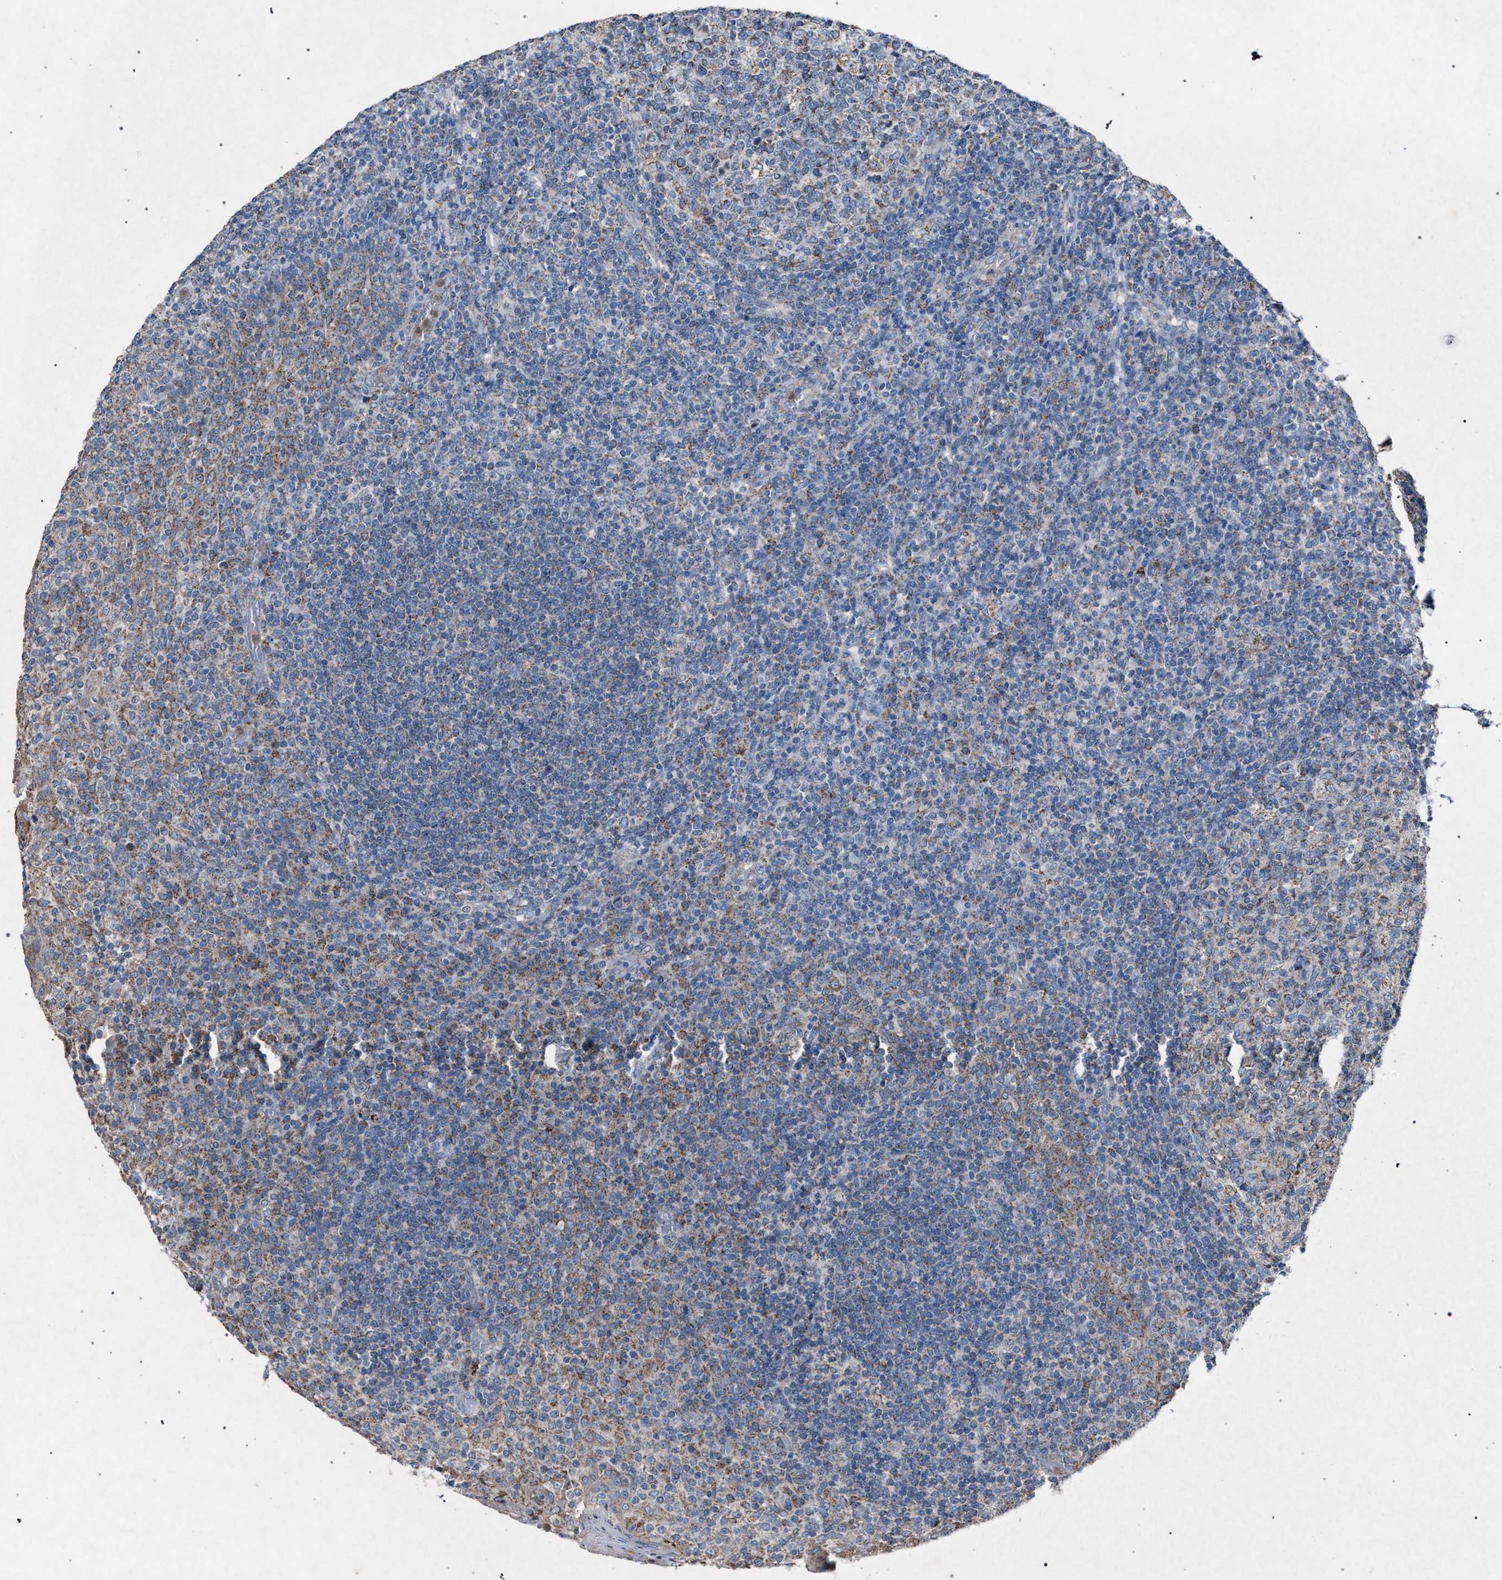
{"staining": {"intensity": "weak", "quantity": "25%-75%", "location": "cytoplasmic/membranous"}, "tissue": "tonsil", "cell_type": "Germinal center cells", "image_type": "normal", "snomed": [{"axis": "morphology", "description": "Normal tissue, NOS"}, {"axis": "topography", "description": "Tonsil"}], "caption": "Human tonsil stained for a protein (brown) exhibits weak cytoplasmic/membranous positive staining in about 25%-75% of germinal center cells.", "gene": "HSD17B4", "patient": {"sex": "female", "age": 19}}